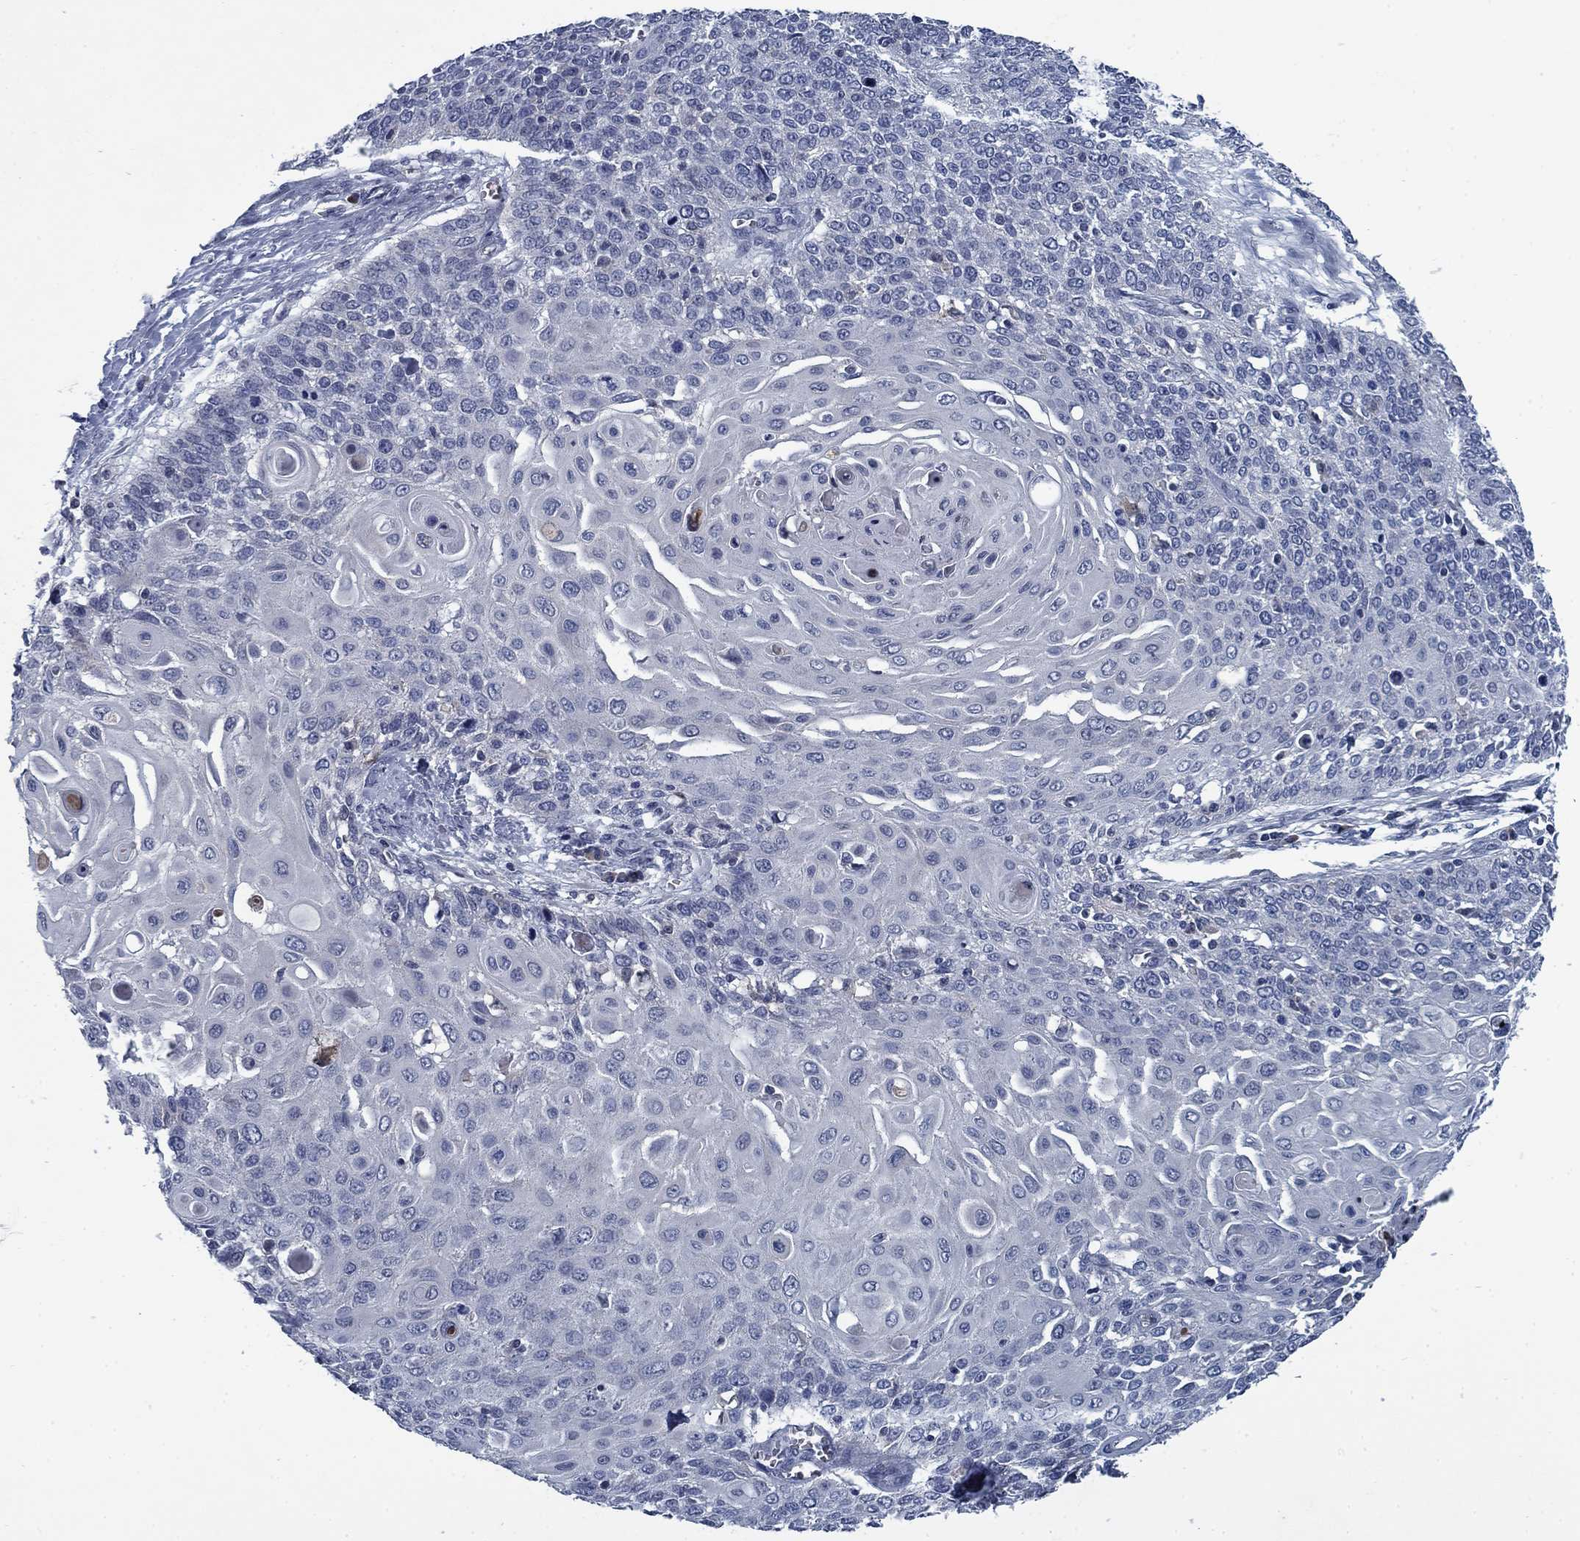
{"staining": {"intensity": "negative", "quantity": "none", "location": "none"}, "tissue": "cervical cancer", "cell_type": "Tumor cells", "image_type": "cancer", "snomed": [{"axis": "morphology", "description": "Squamous cell carcinoma, NOS"}, {"axis": "topography", "description": "Cervix"}], "caption": "Immunohistochemistry histopathology image of squamous cell carcinoma (cervical) stained for a protein (brown), which shows no staining in tumor cells.", "gene": "PNMA8A", "patient": {"sex": "female", "age": 39}}